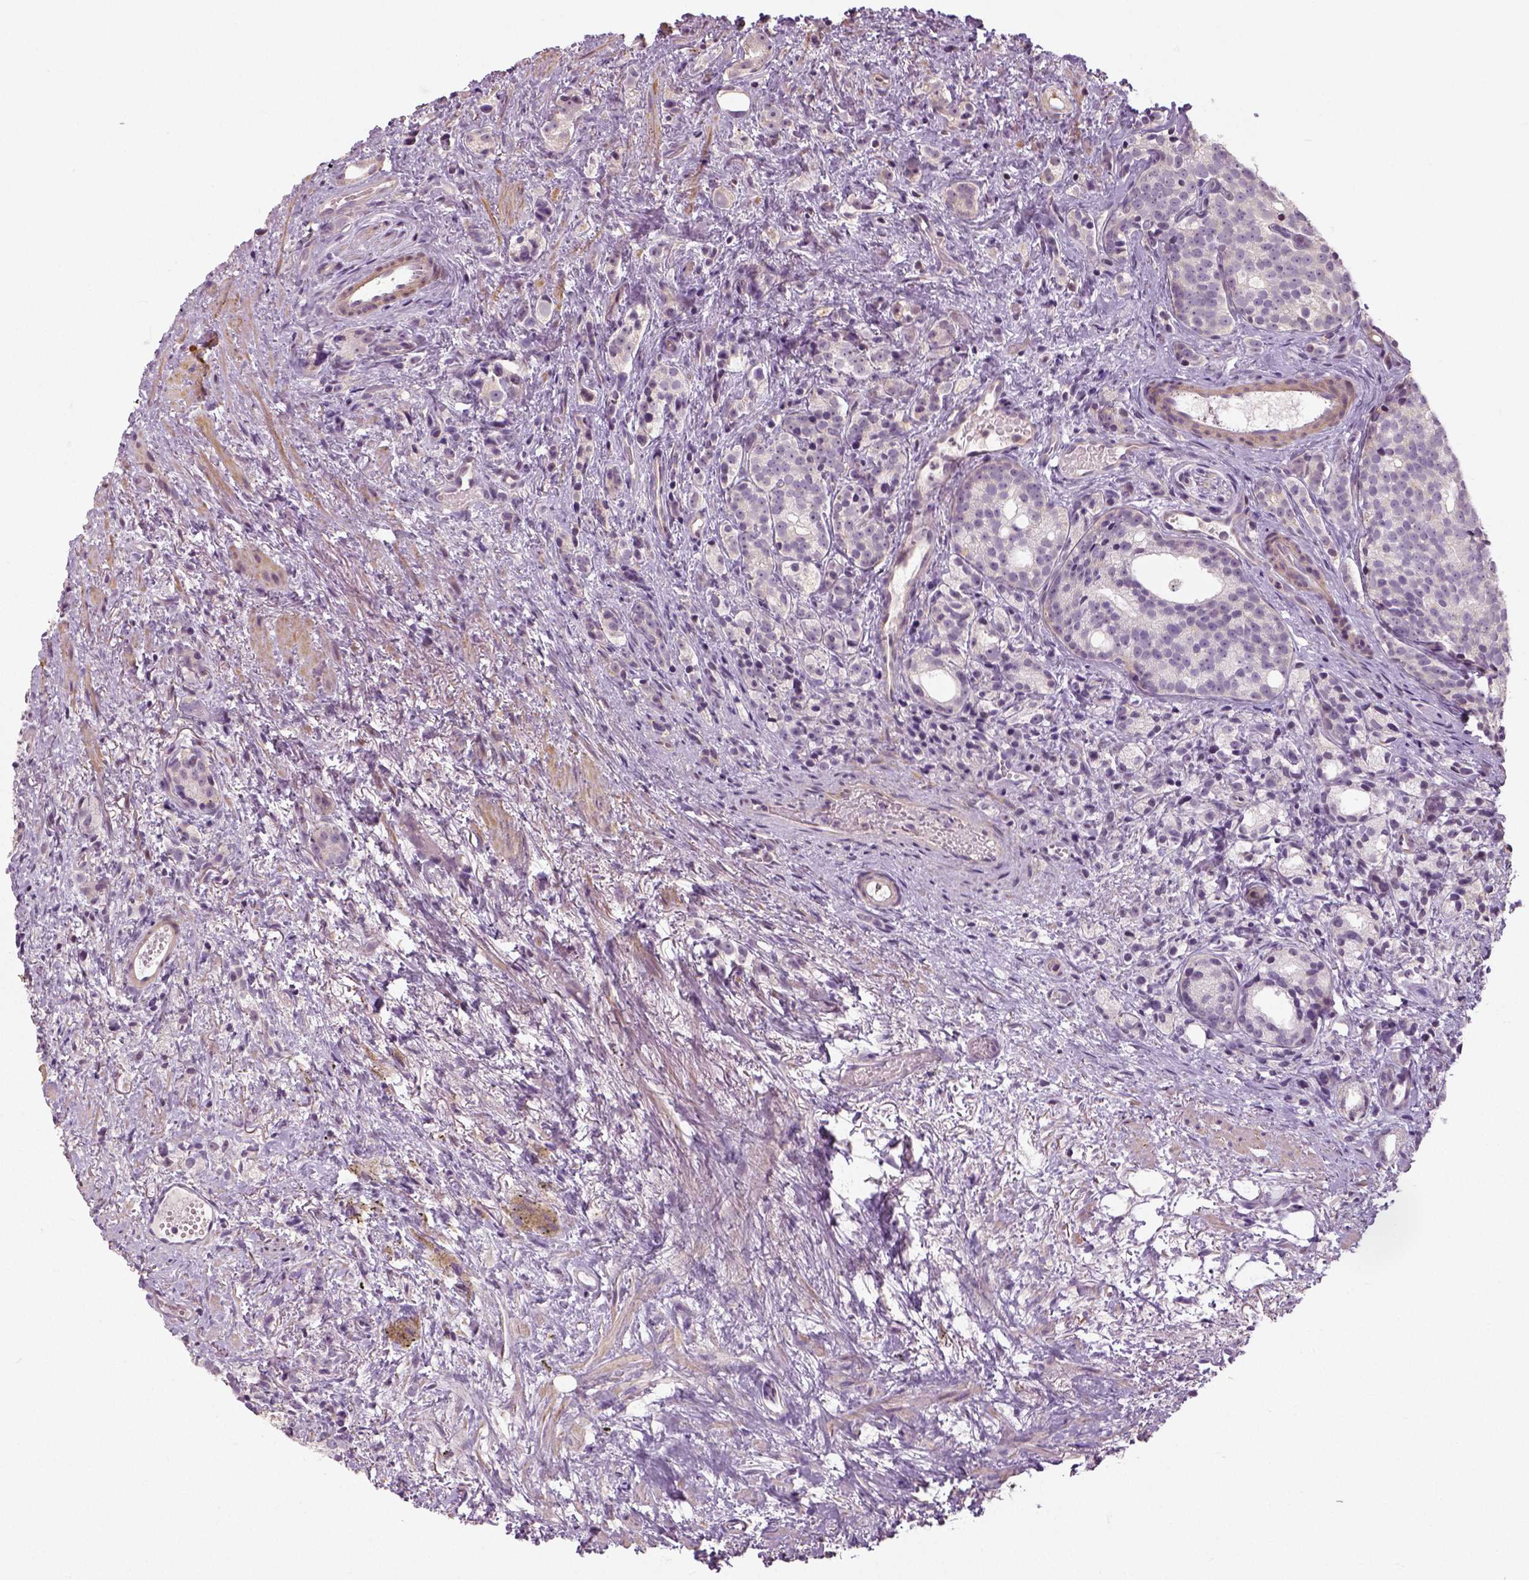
{"staining": {"intensity": "negative", "quantity": "none", "location": "none"}, "tissue": "prostate cancer", "cell_type": "Tumor cells", "image_type": "cancer", "snomed": [{"axis": "morphology", "description": "Adenocarcinoma, High grade"}, {"axis": "topography", "description": "Prostate"}], "caption": "DAB (3,3'-diaminobenzidine) immunohistochemical staining of human prostate cancer exhibits no significant positivity in tumor cells.", "gene": "NECAB1", "patient": {"sex": "male", "age": 53}}